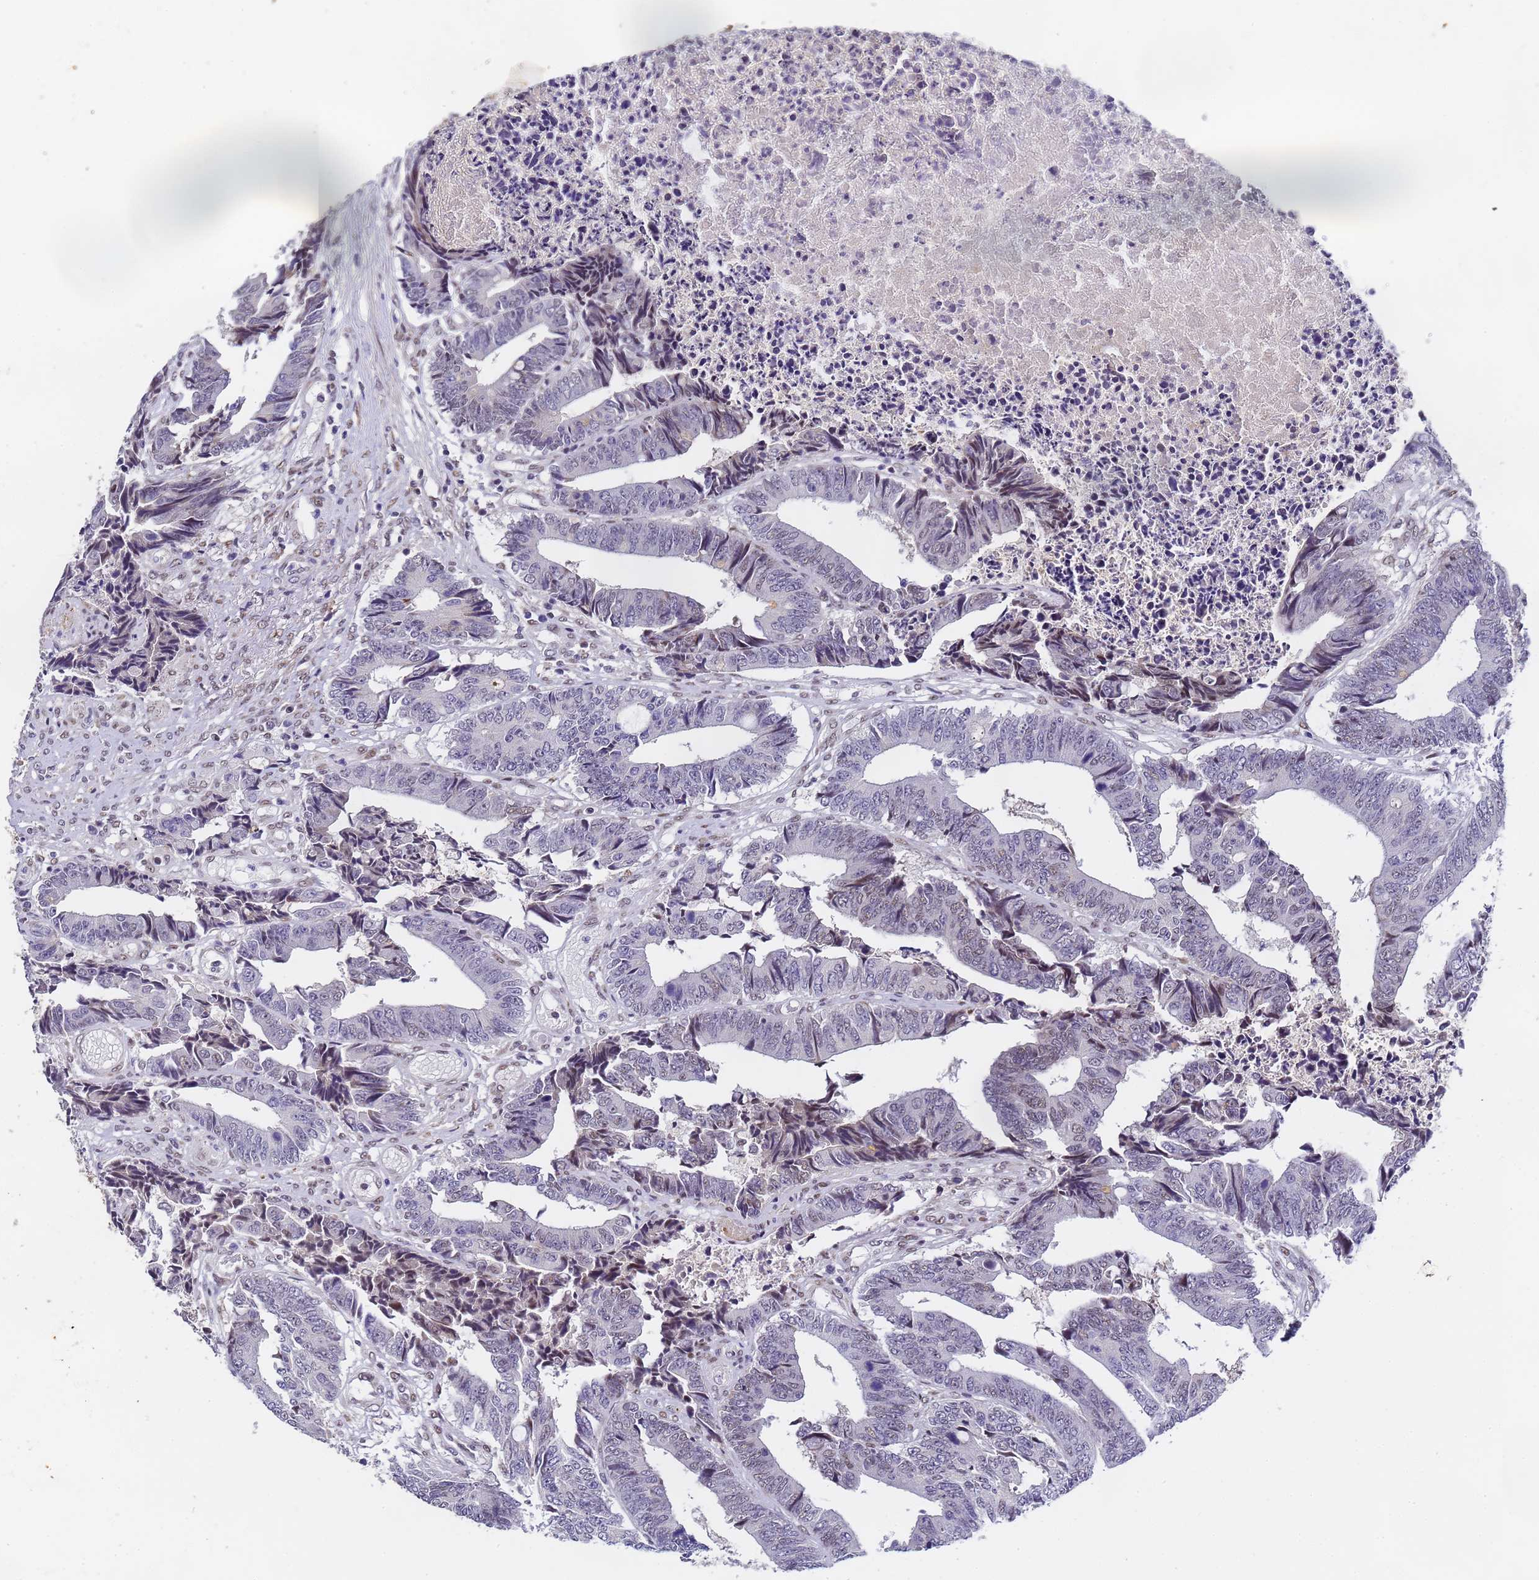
{"staining": {"intensity": "negative", "quantity": "none", "location": "none"}, "tissue": "colorectal cancer", "cell_type": "Tumor cells", "image_type": "cancer", "snomed": [{"axis": "morphology", "description": "Adenocarcinoma, NOS"}, {"axis": "topography", "description": "Rectum"}], "caption": "IHC of human adenocarcinoma (colorectal) demonstrates no expression in tumor cells. (DAB (3,3'-diaminobenzidine) IHC, high magnification).", "gene": "FNBP4", "patient": {"sex": "male", "age": 84}}